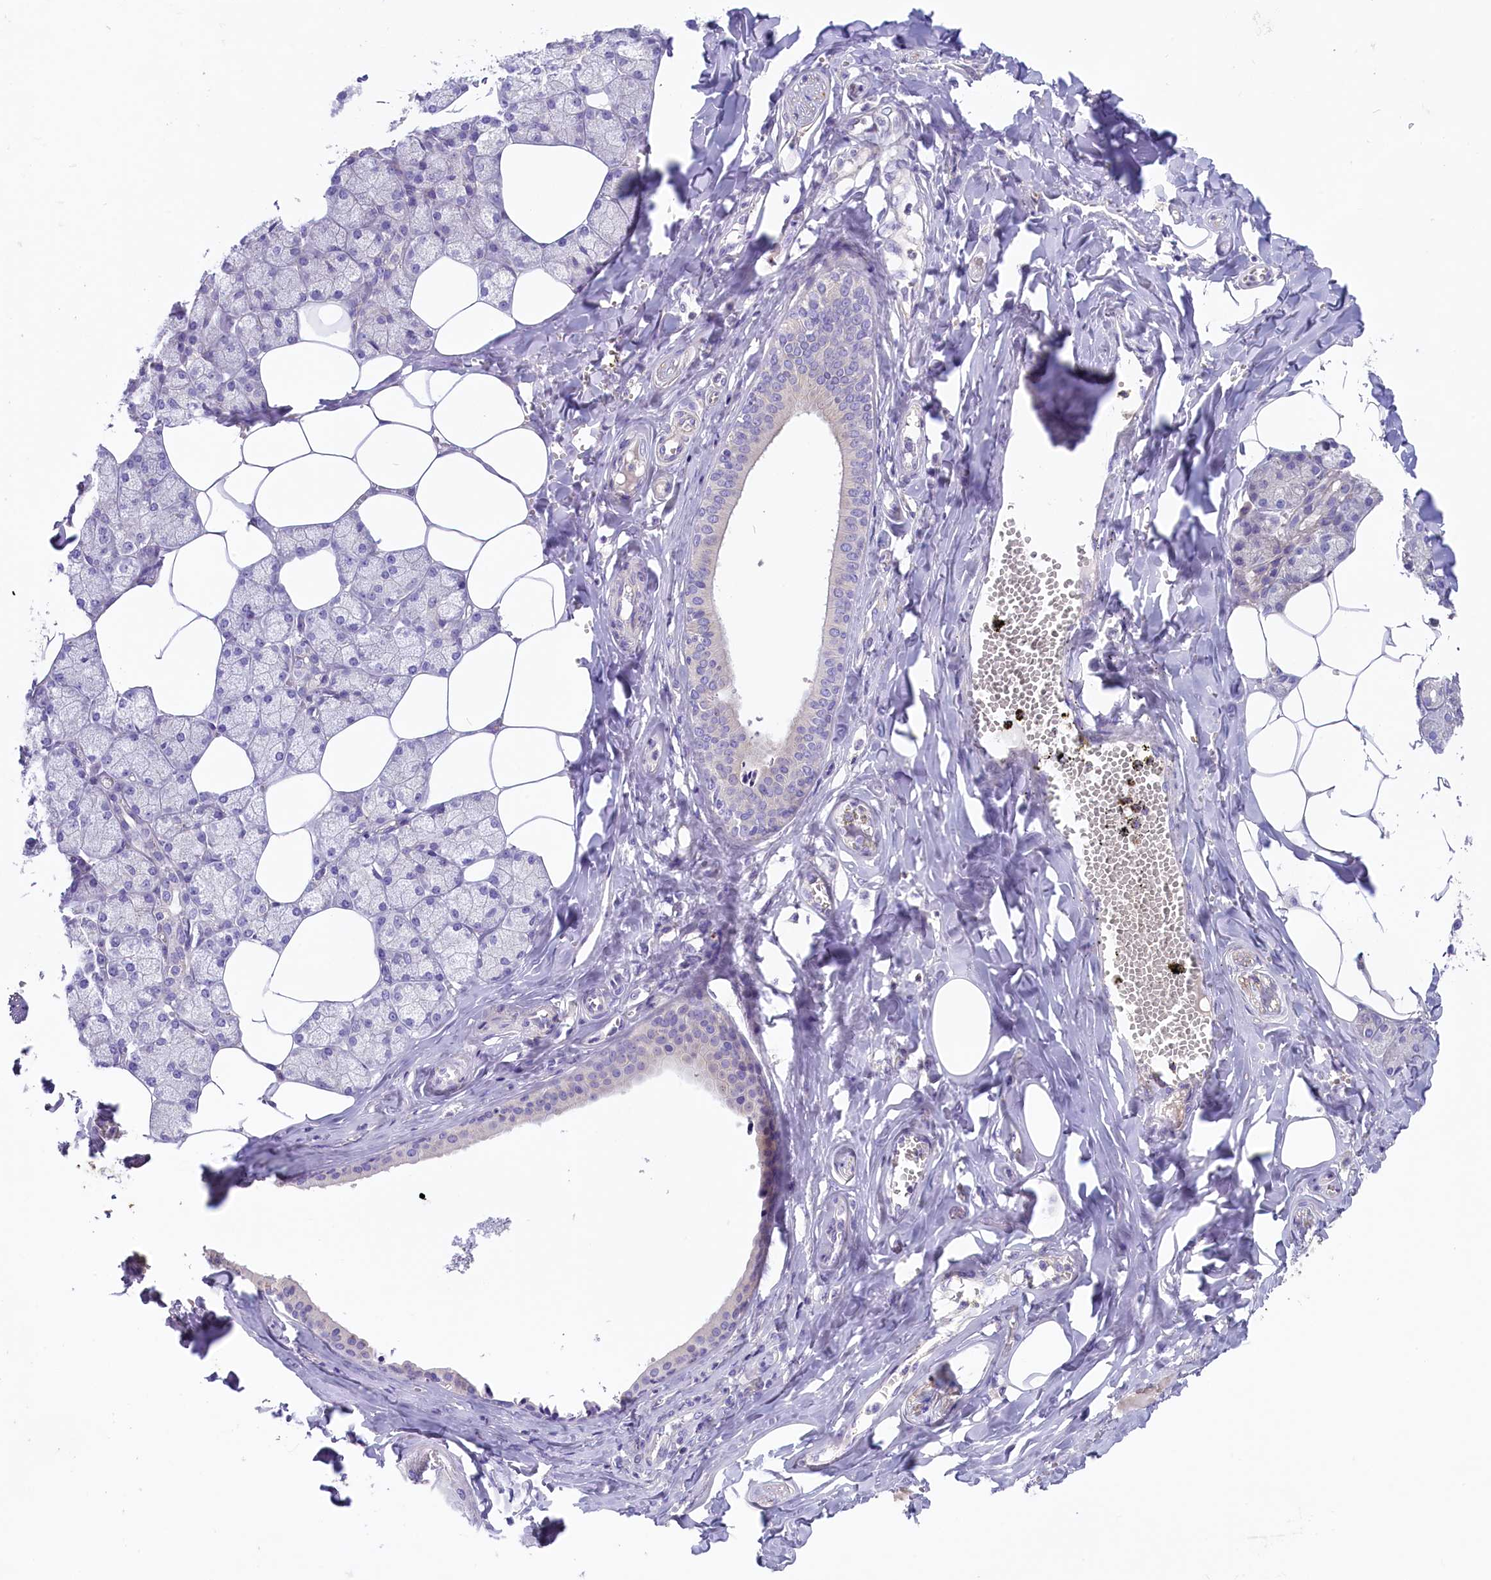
{"staining": {"intensity": "moderate", "quantity": "<25%", "location": "cytoplasmic/membranous"}, "tissue": "salivary gland", "cell_type": "Glandular cells", "image_type": "normal", "snomed": [{"axis": "morphology", "description": "Normal tissue, NOS"}, {"axis": "topography", "description": "Salivary gland"}], "caption": "A low amount of moderate cytoplasmic/membranous staining is present in approximately <25% of glandular cells in normal salivary gland. (IHC, brightfield microscopy, high magnification).", "gene": "CD99L2", "patient": {"sex": "male", "age": 62}}